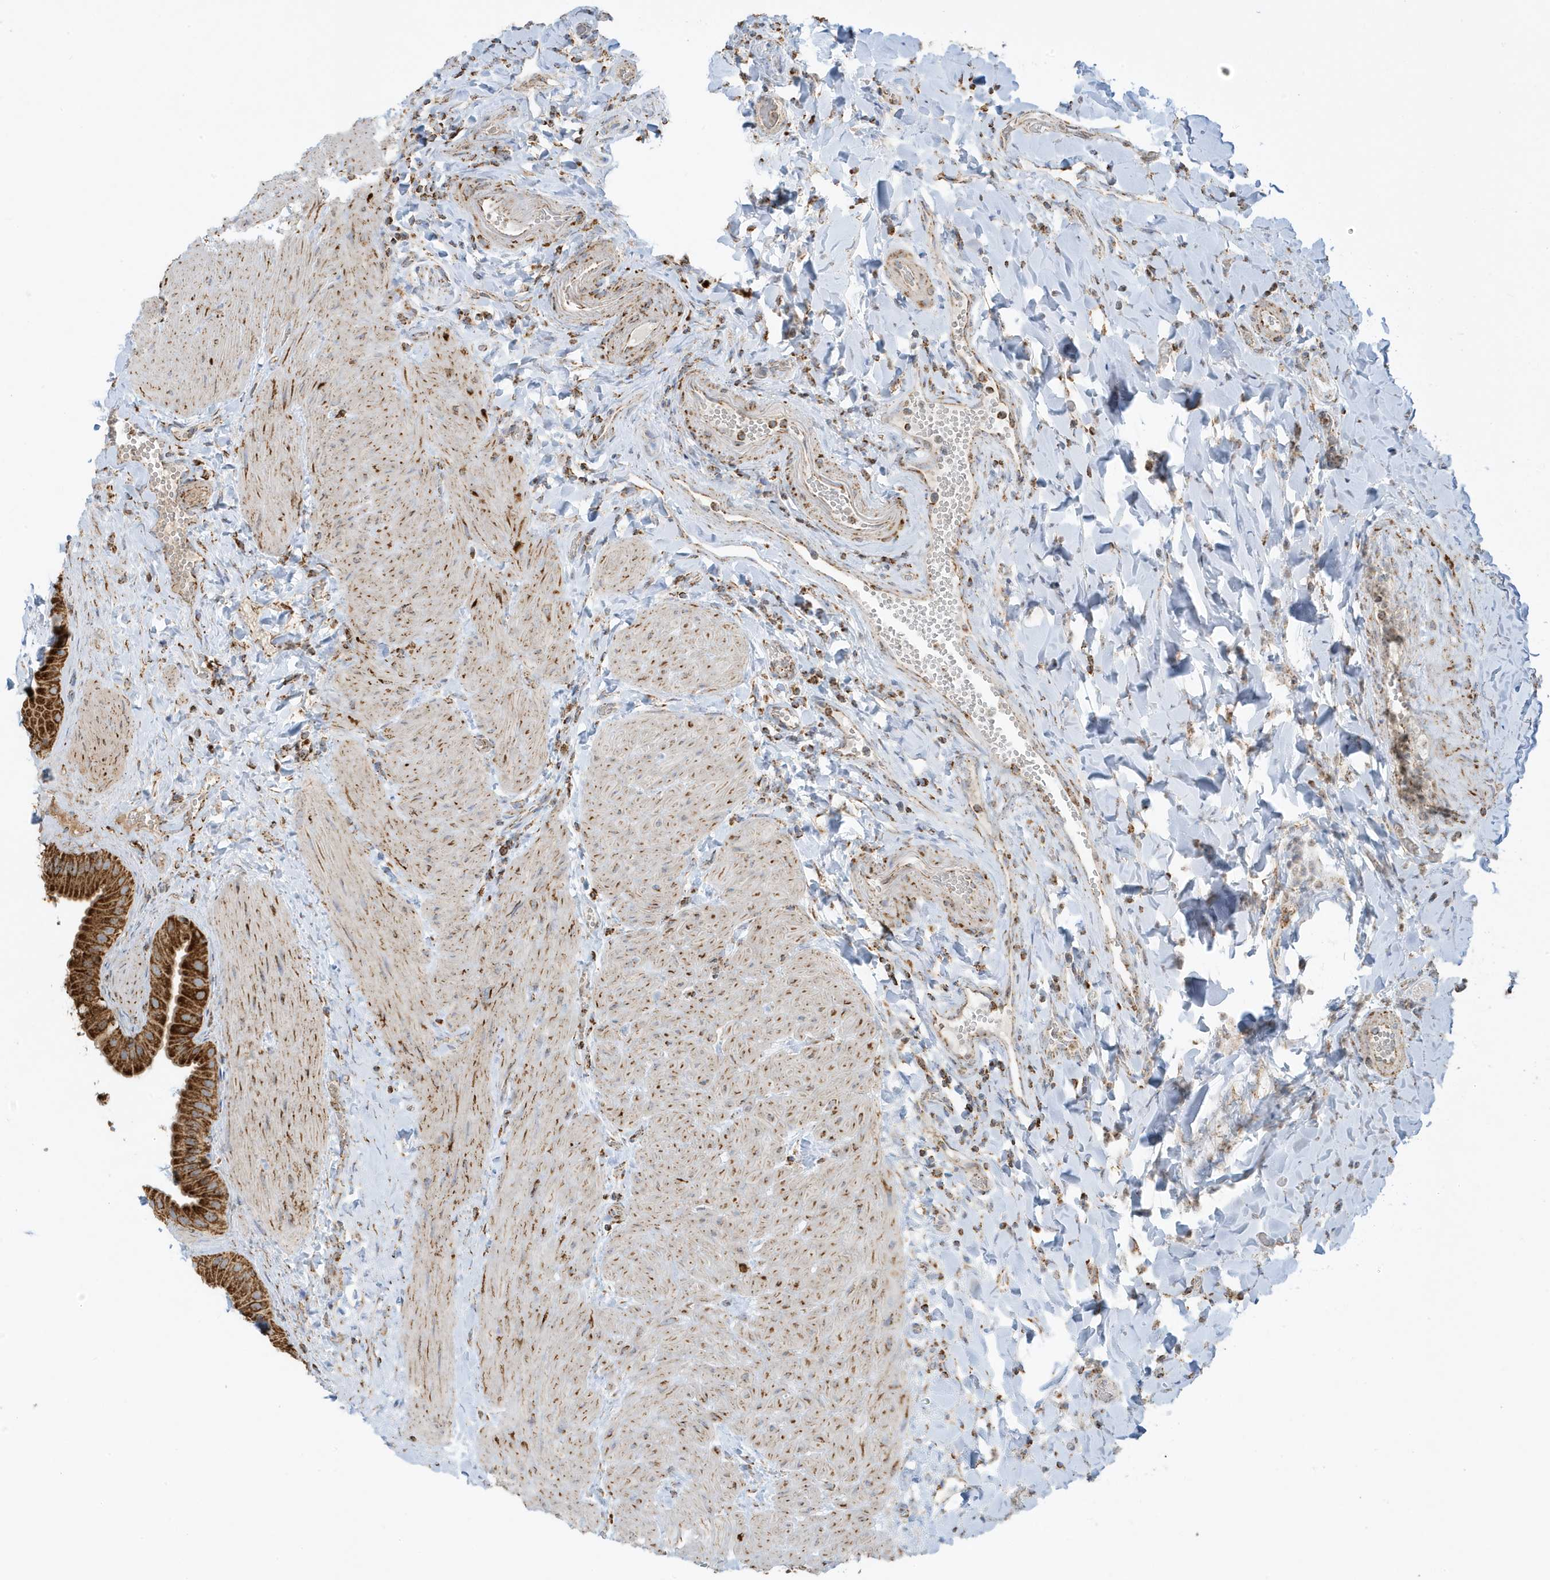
{"staining": {"intensity": "strong", "quantity": ">75%", "location": "cytoplasmic/membranous"}, "tissue": "gallbladder", "cell_type": "Glandular cells", "image_type": "normal", "snomed": [{"axis": "morphology", "description": "Normal tissue, NOS"}, {"axis": "topography", "description": "Gallbladder"}], "caption": "High-power microscopy captured an IHC micrograph of normal gallbladder, revealing strong cytoplasmic/membranous positivity in about >75% of glandular cells. (IHC, brightfield microscopy, high magnification).", "gene": "ATP5ME", "patient": {"sex": "male", "age": 55}}